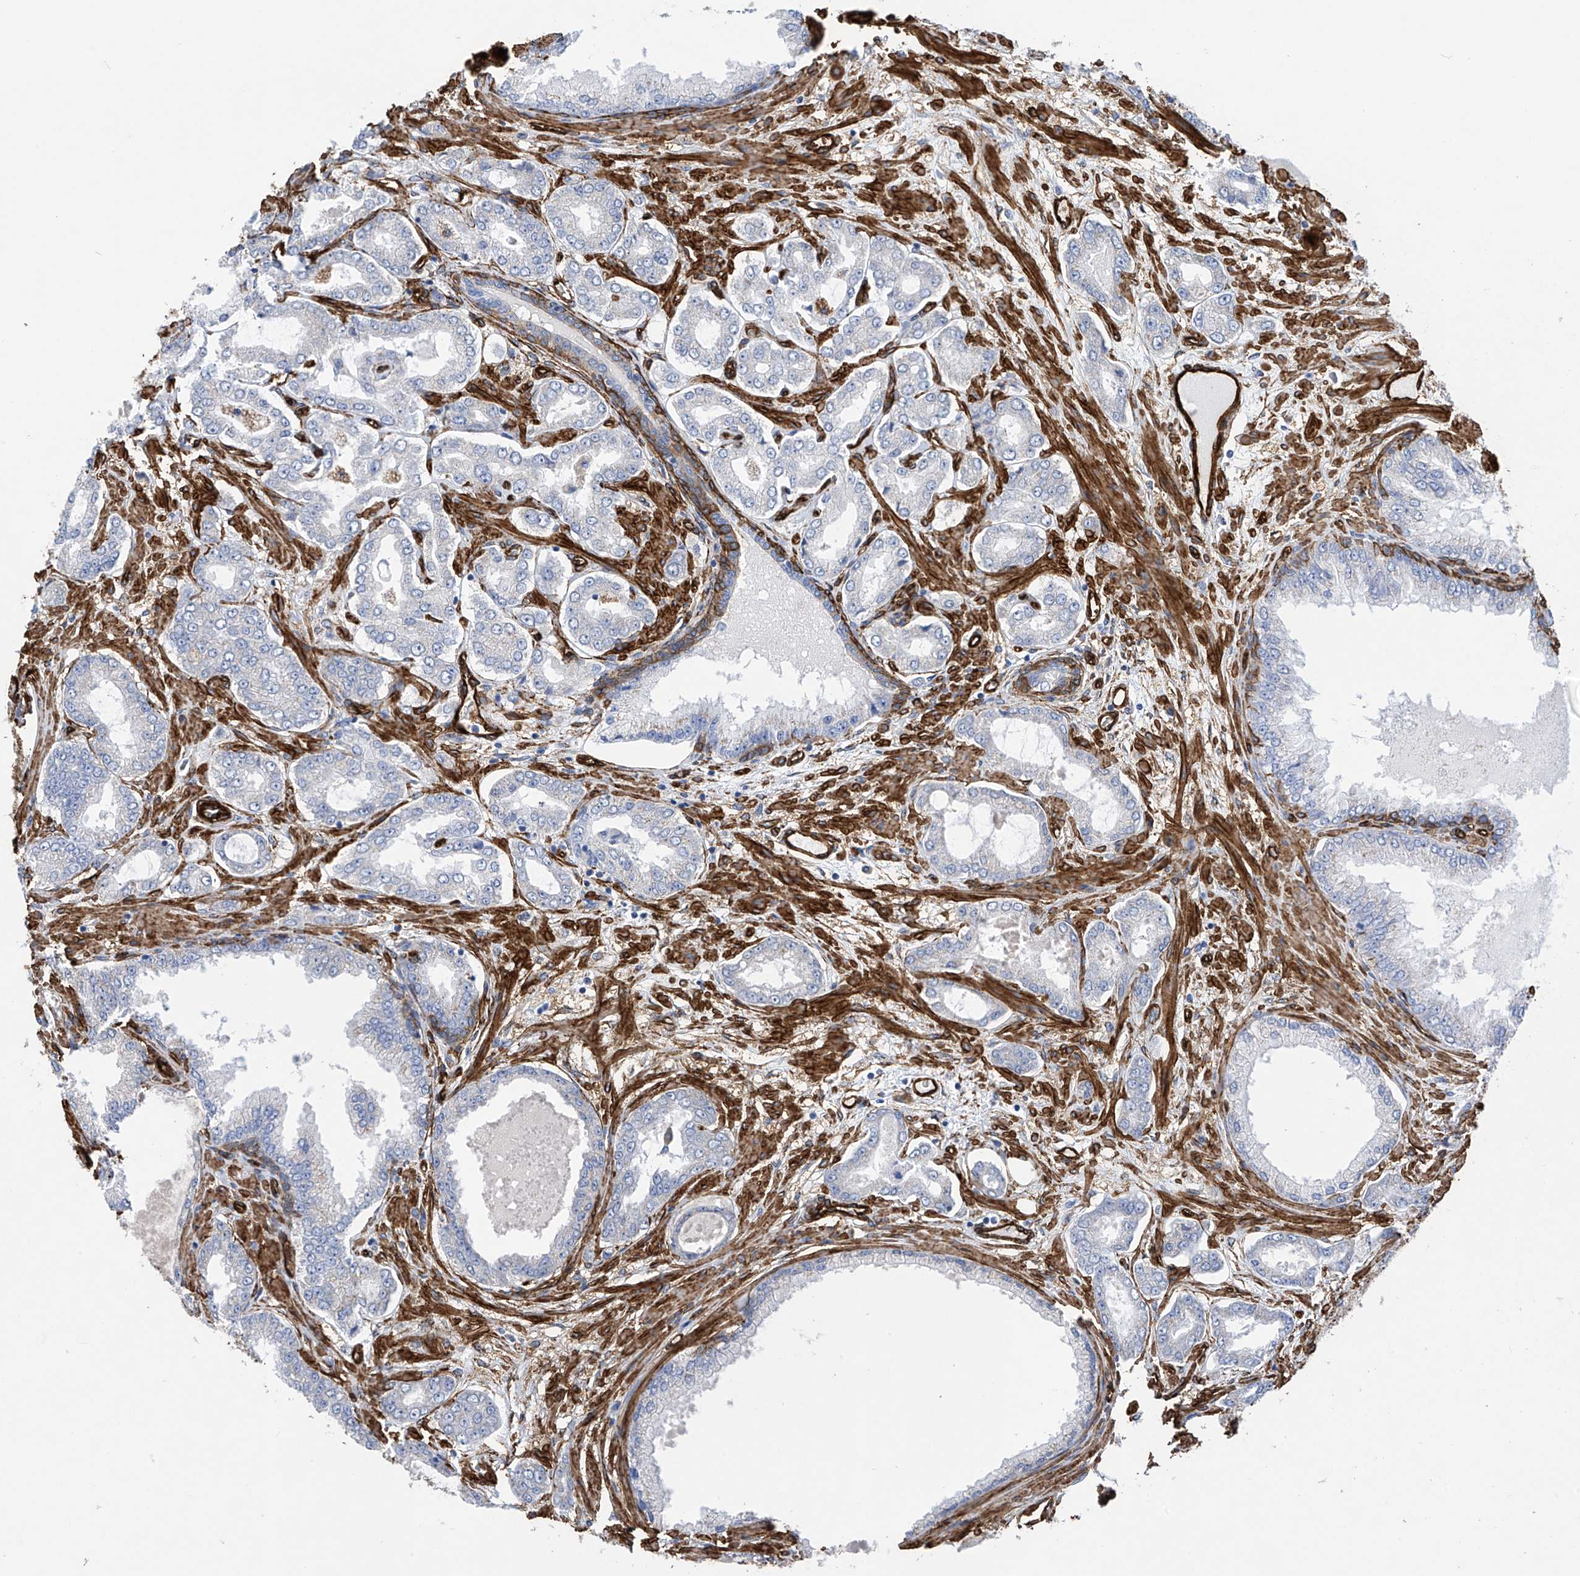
{"staining": {"intensity": "negative", "quantity": "none", "location": "none"}, "tissue": "prostate cancer", "cell_type": "Tumor cells", "image_type": "cancer", "snomed": [{"axis": "morphology", "description": "Adenocarcinoma, Low grade"}, {"axis": "topography", "description": "Prostate"}], "caption": "High magnification brightfield microscopy of prostate low-grade adenocarcinoma stained with DAB (3,3'-diaminobenzidine) (brown) and counterstained with hematoxylin (blue): tumor cells show no significant expression.", "gene": "UBTD1", "patient": {"sex": "male", "age": 63}}